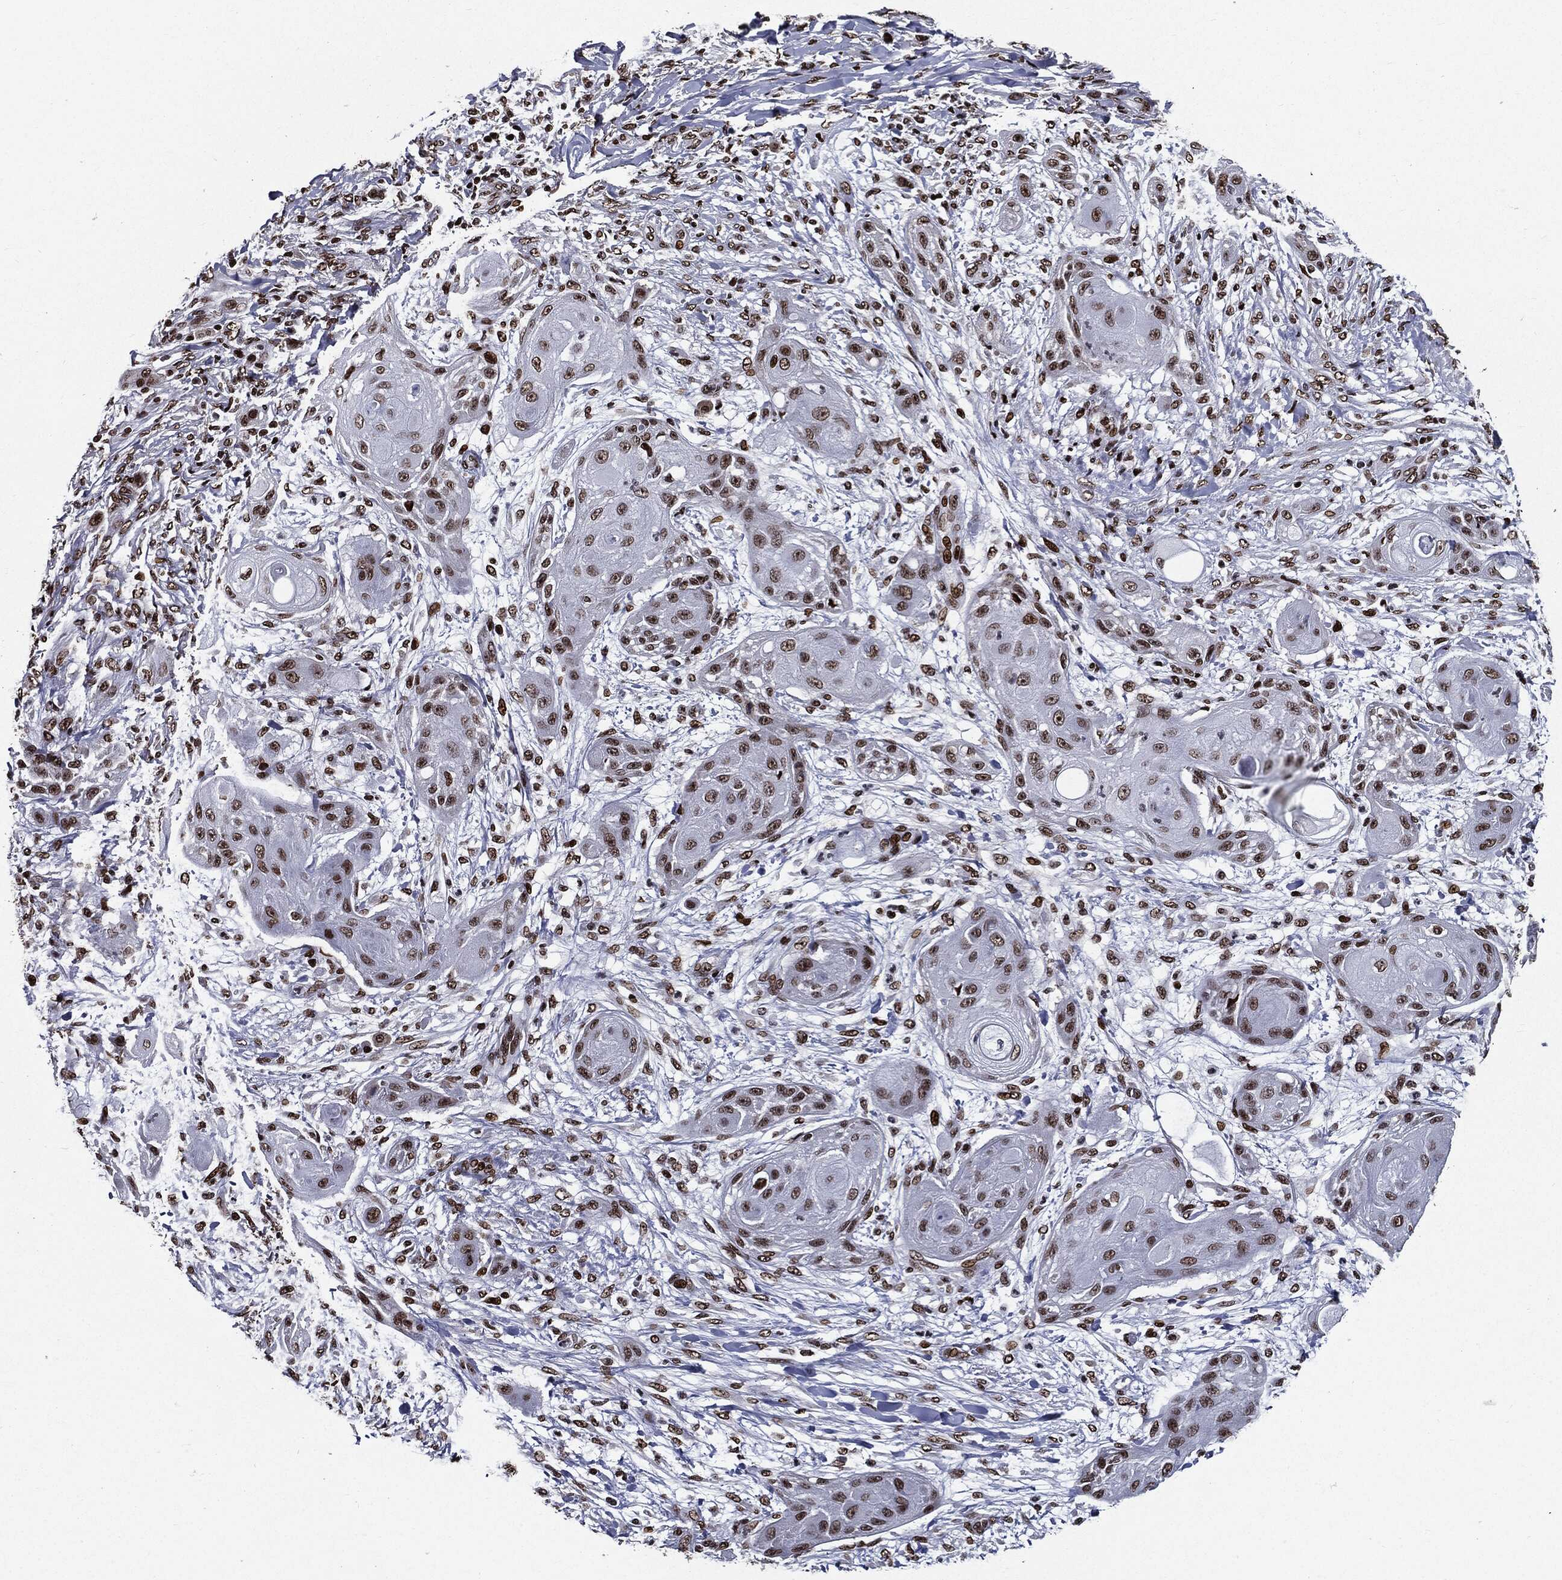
{"staining": {"intensity": "moderate", "quantity": ">75%", "location": "nuclear"}, "tissue": "skin cancer", "cell_type": "Tumor cells", "image_type": "cancer", "snomed": [{"axis": "morphology", "description": "Squamous cell carcinoma, NOS"}, {"axis": "topography", "description": "Skin"}], "caption": "High-magnification brightfield microscopy of skin cancer (squamous cell carcinoma) stained with DAB (3,3'-diaminobenzidine) (brown) and counterstained with hematoxylin (blue). tumor cells exhibit moderate nuclear staining is present in approximately>75% of cells.", "gene": "ZFP91", "patient": {"sex": "male", "age": 62}}